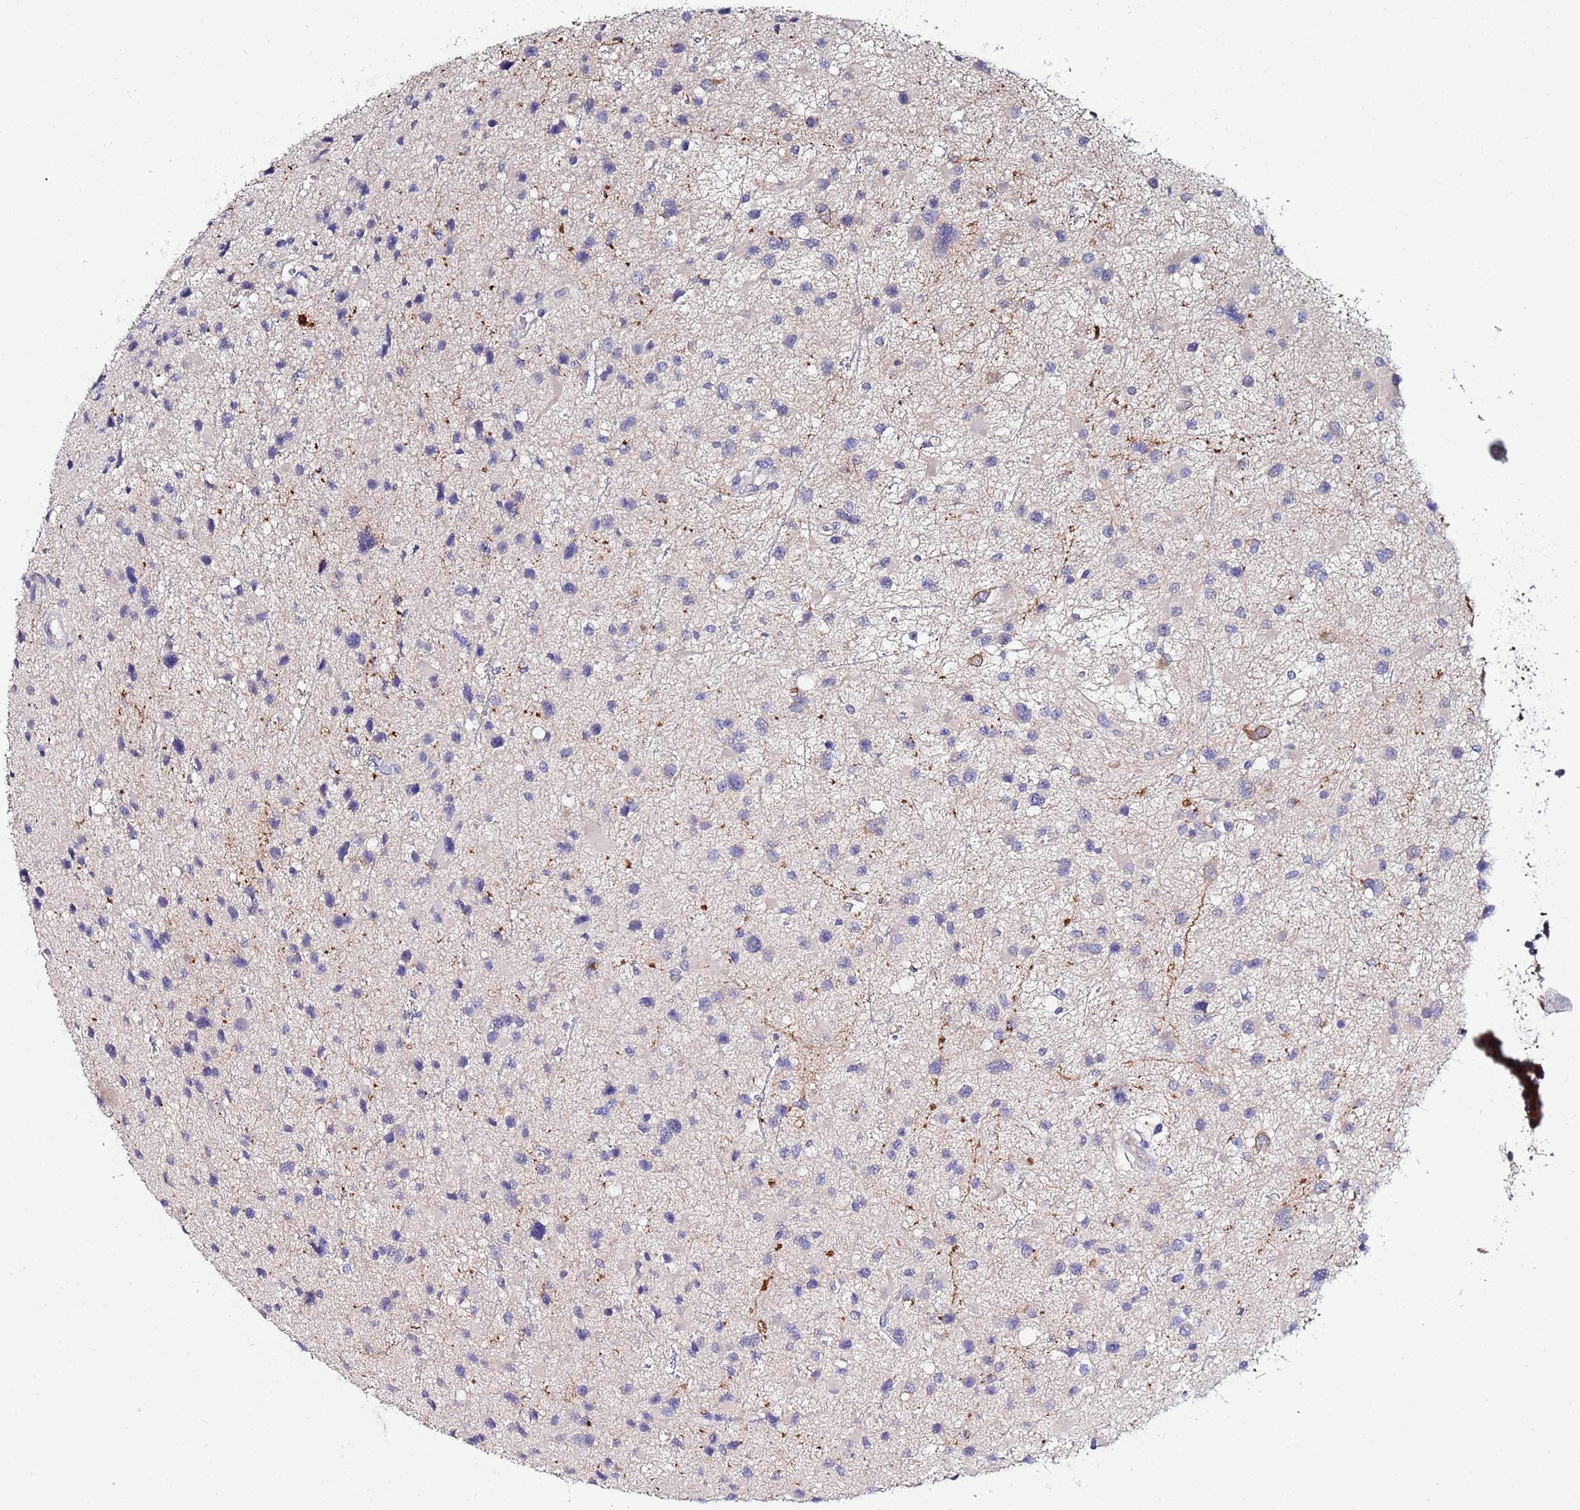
{"staining": {"intensity": "negative", "quantity": "none", "location": "none"}, "tissue": "glioma", "cell_type": "Tumor cells", "image_type": "cancer", "snomed": [{"axis": "morphology", "description": "Glioma, malignant, Low grade"}, {"axis": "topography", "description": "Brain"}], "caption": "This is a image of IHC staining of glioma, which shows no staining in tumor cells. (Brightfield microscopy of DAB immunohistochemistry at high magnification).", "gene": "TUBAL3", "patient": {"sex": "female", "age": 32}}